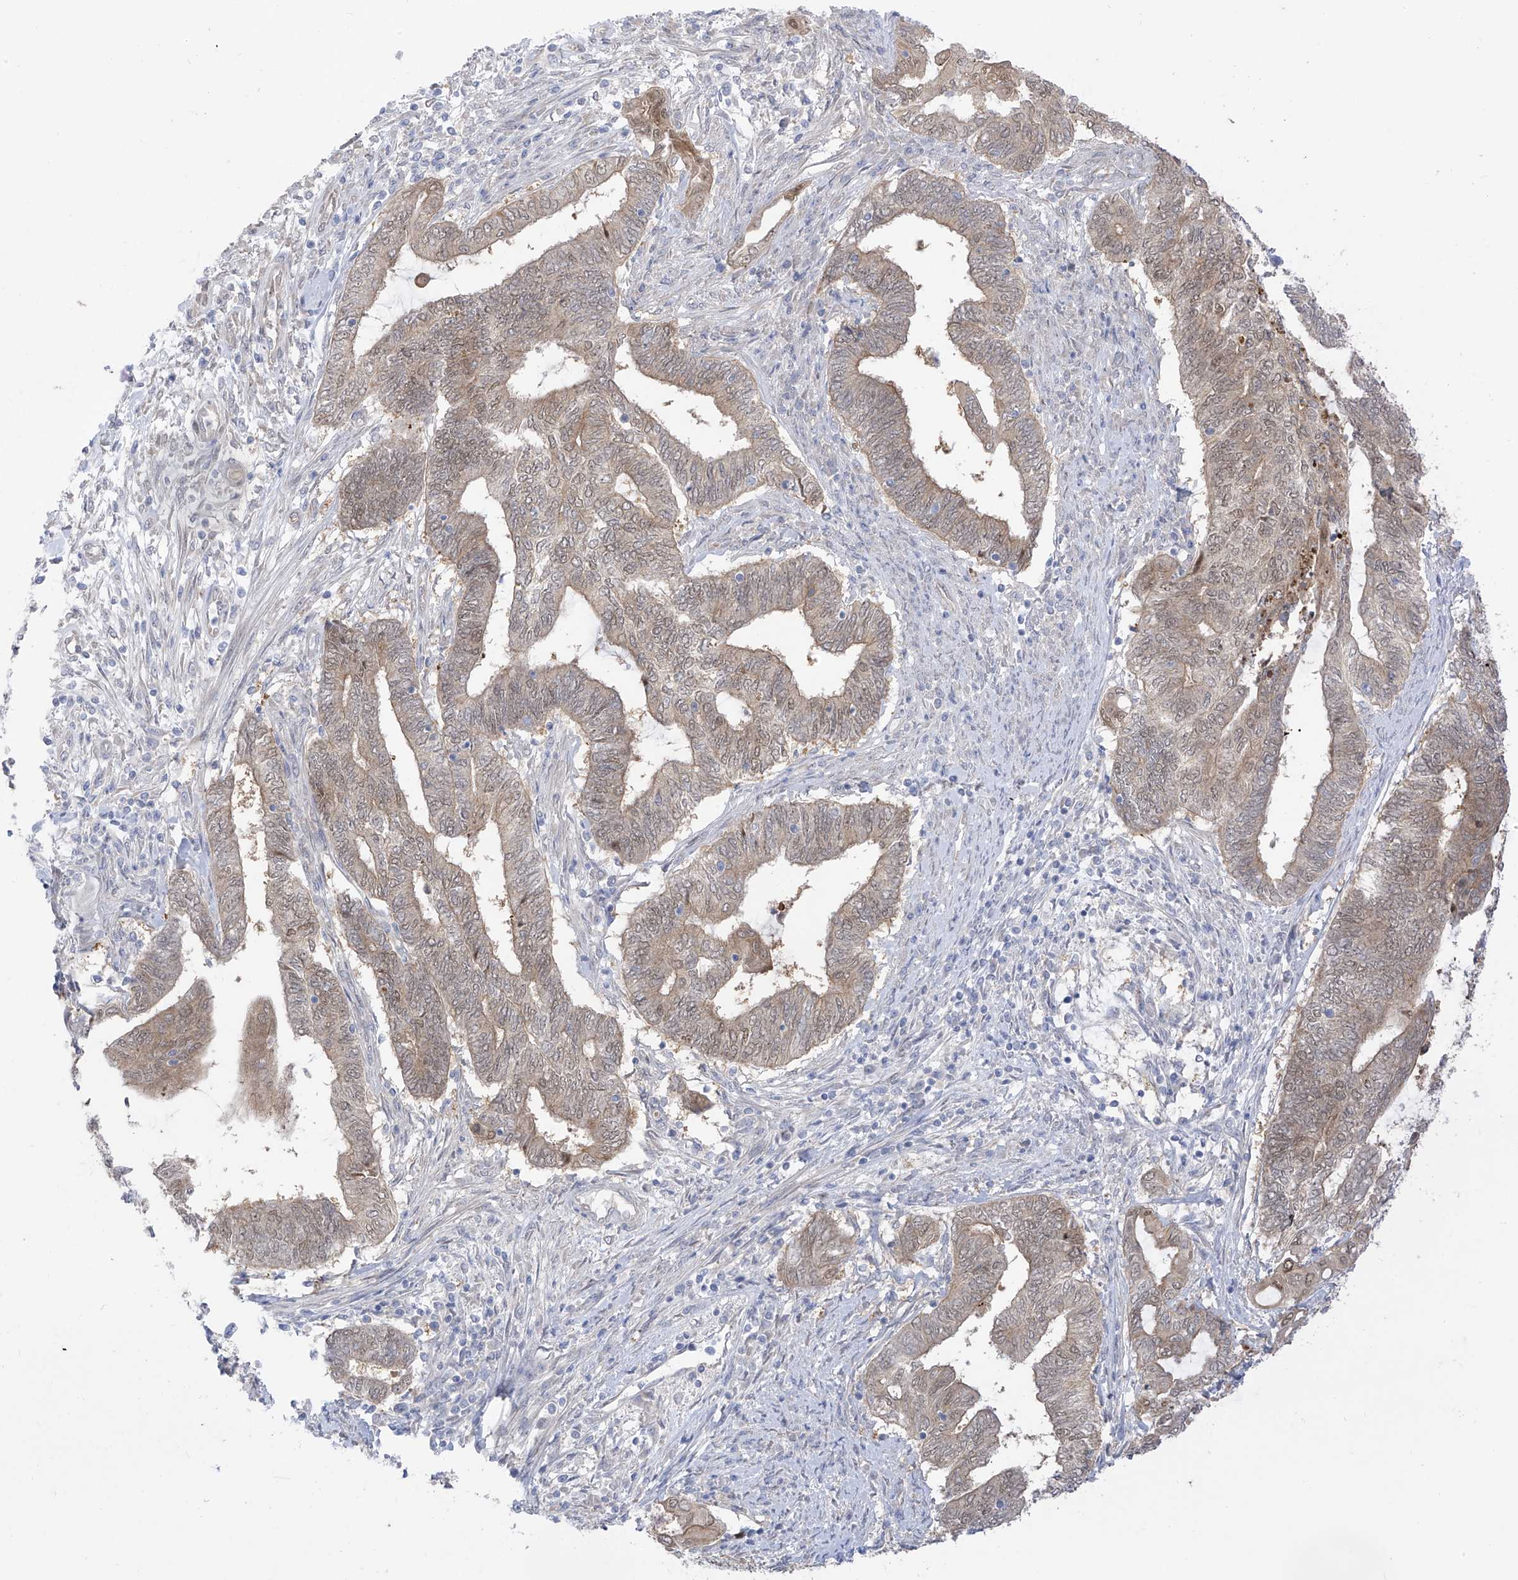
{"staining": {"intensity": "weak", "quantity": ">75%", "location": "cytoplasmic/membranous,nuclear"}, "tissue": "endometrial cancer", "cell_type": "Tumor cells", "image_type": "cancer", "snomed": [{"axis": "morphology", "description": "Adenocarcinoma, NOS"}, {"axis": "topography", "description": "Uterus"}, {"axis": "topography", "description": "Endometrium"}], "caption": "IHC micrograph of endometrial adenocarcinoma stained for a protein (brown), which demonstrates low levels of weak cytoplasmic/membranous and nuclear positivity in about >75% of tumor cells.", "gene": "EIPR1", "patient": {"sex": "female", "age": 70}}